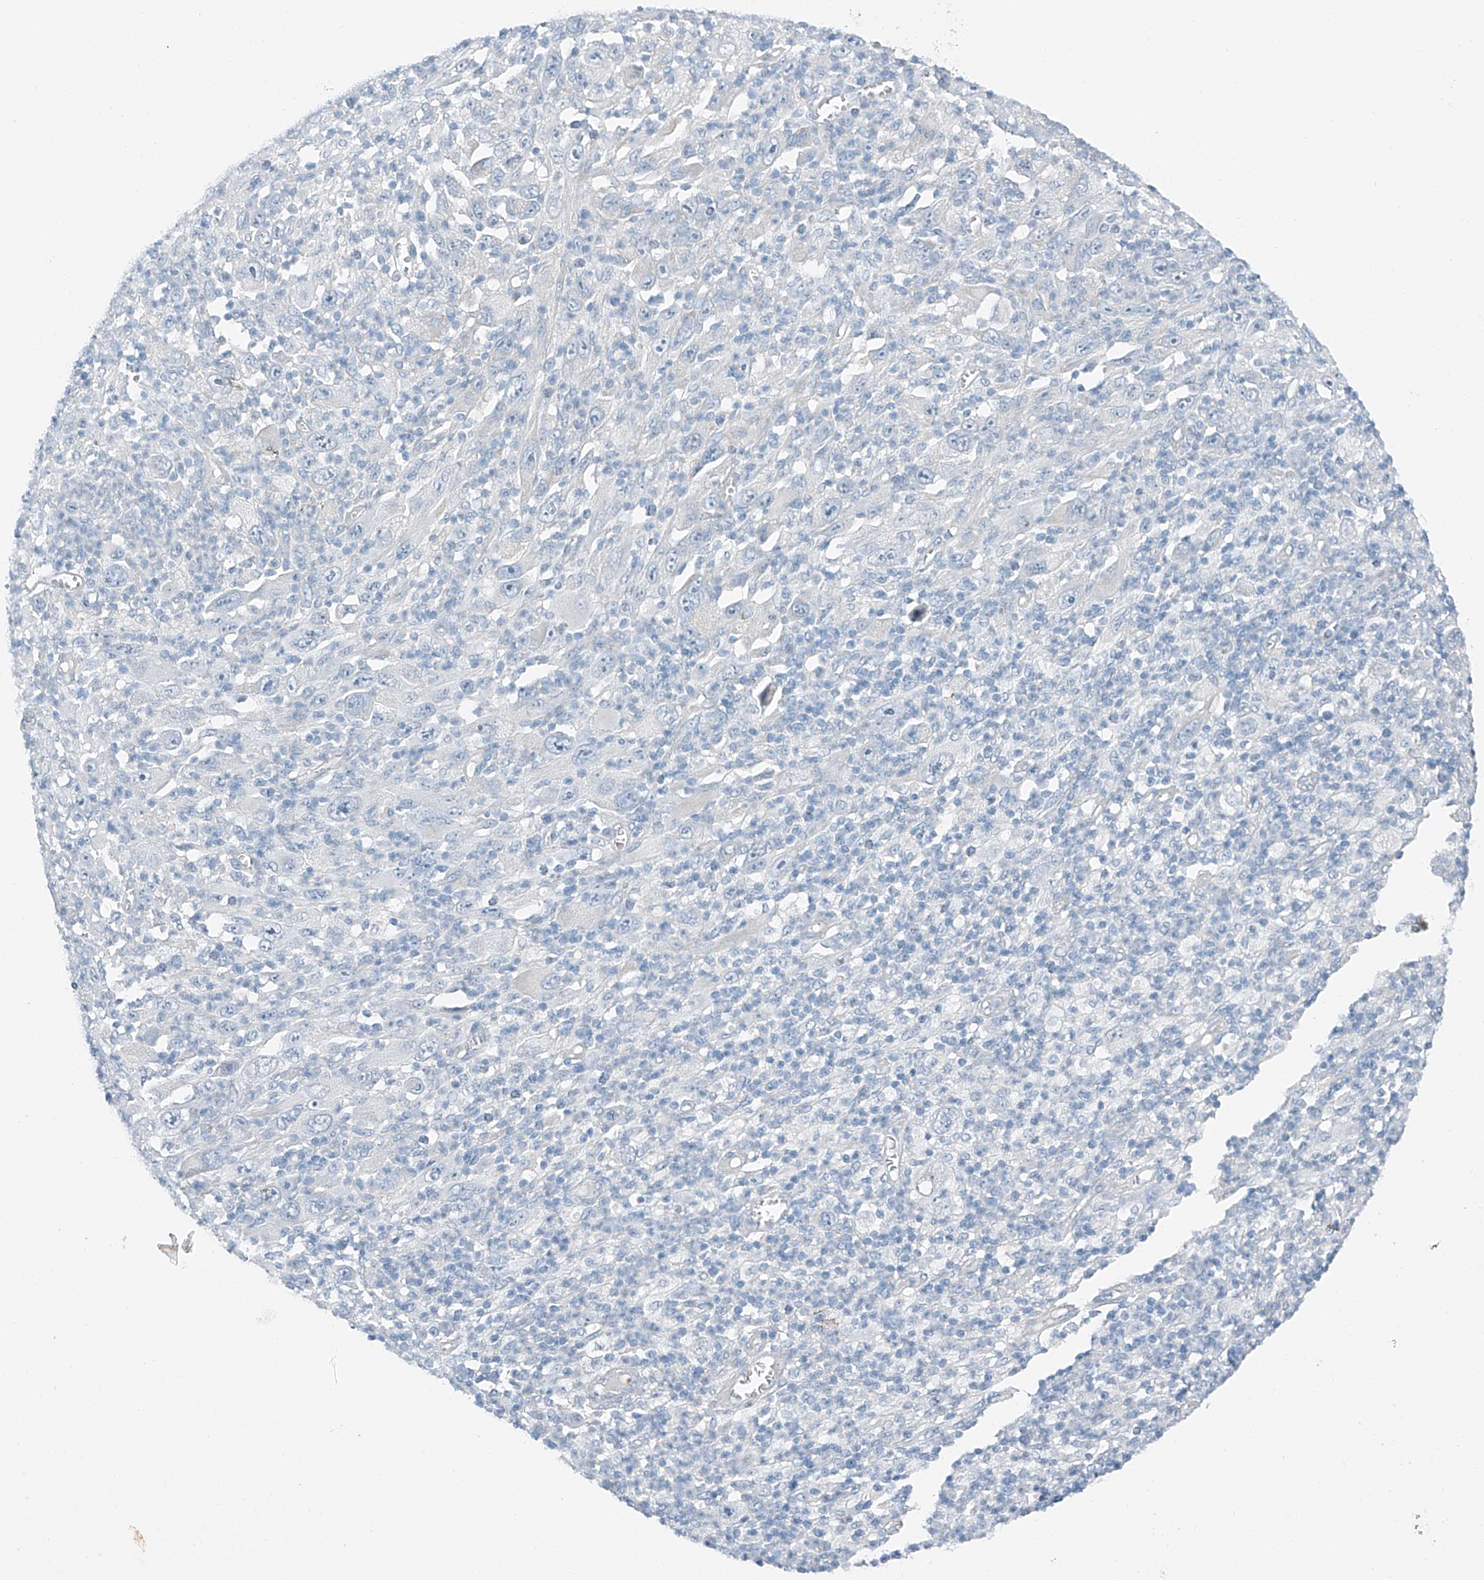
{"staining": {"intensity": "negative", "quantity": "none", "location": "none"}, "tissue": "melanoma", "cell_type": "Tumor cells", "image_type": "cancer", "snomed": [{"axis": "morphology", "description": "Malignant melanoma, Metastatic site"}, {"axis": "topography", "description": "Skin"}], "caption": "High power microscopy histopathology image of an immunohistochemistry photomicrograph of malignant melanoma (metastatic site), revealing no significant staining in tumor cells.", "gene": "MDGA1", "patient": {"sex": "female", "age": 56}}